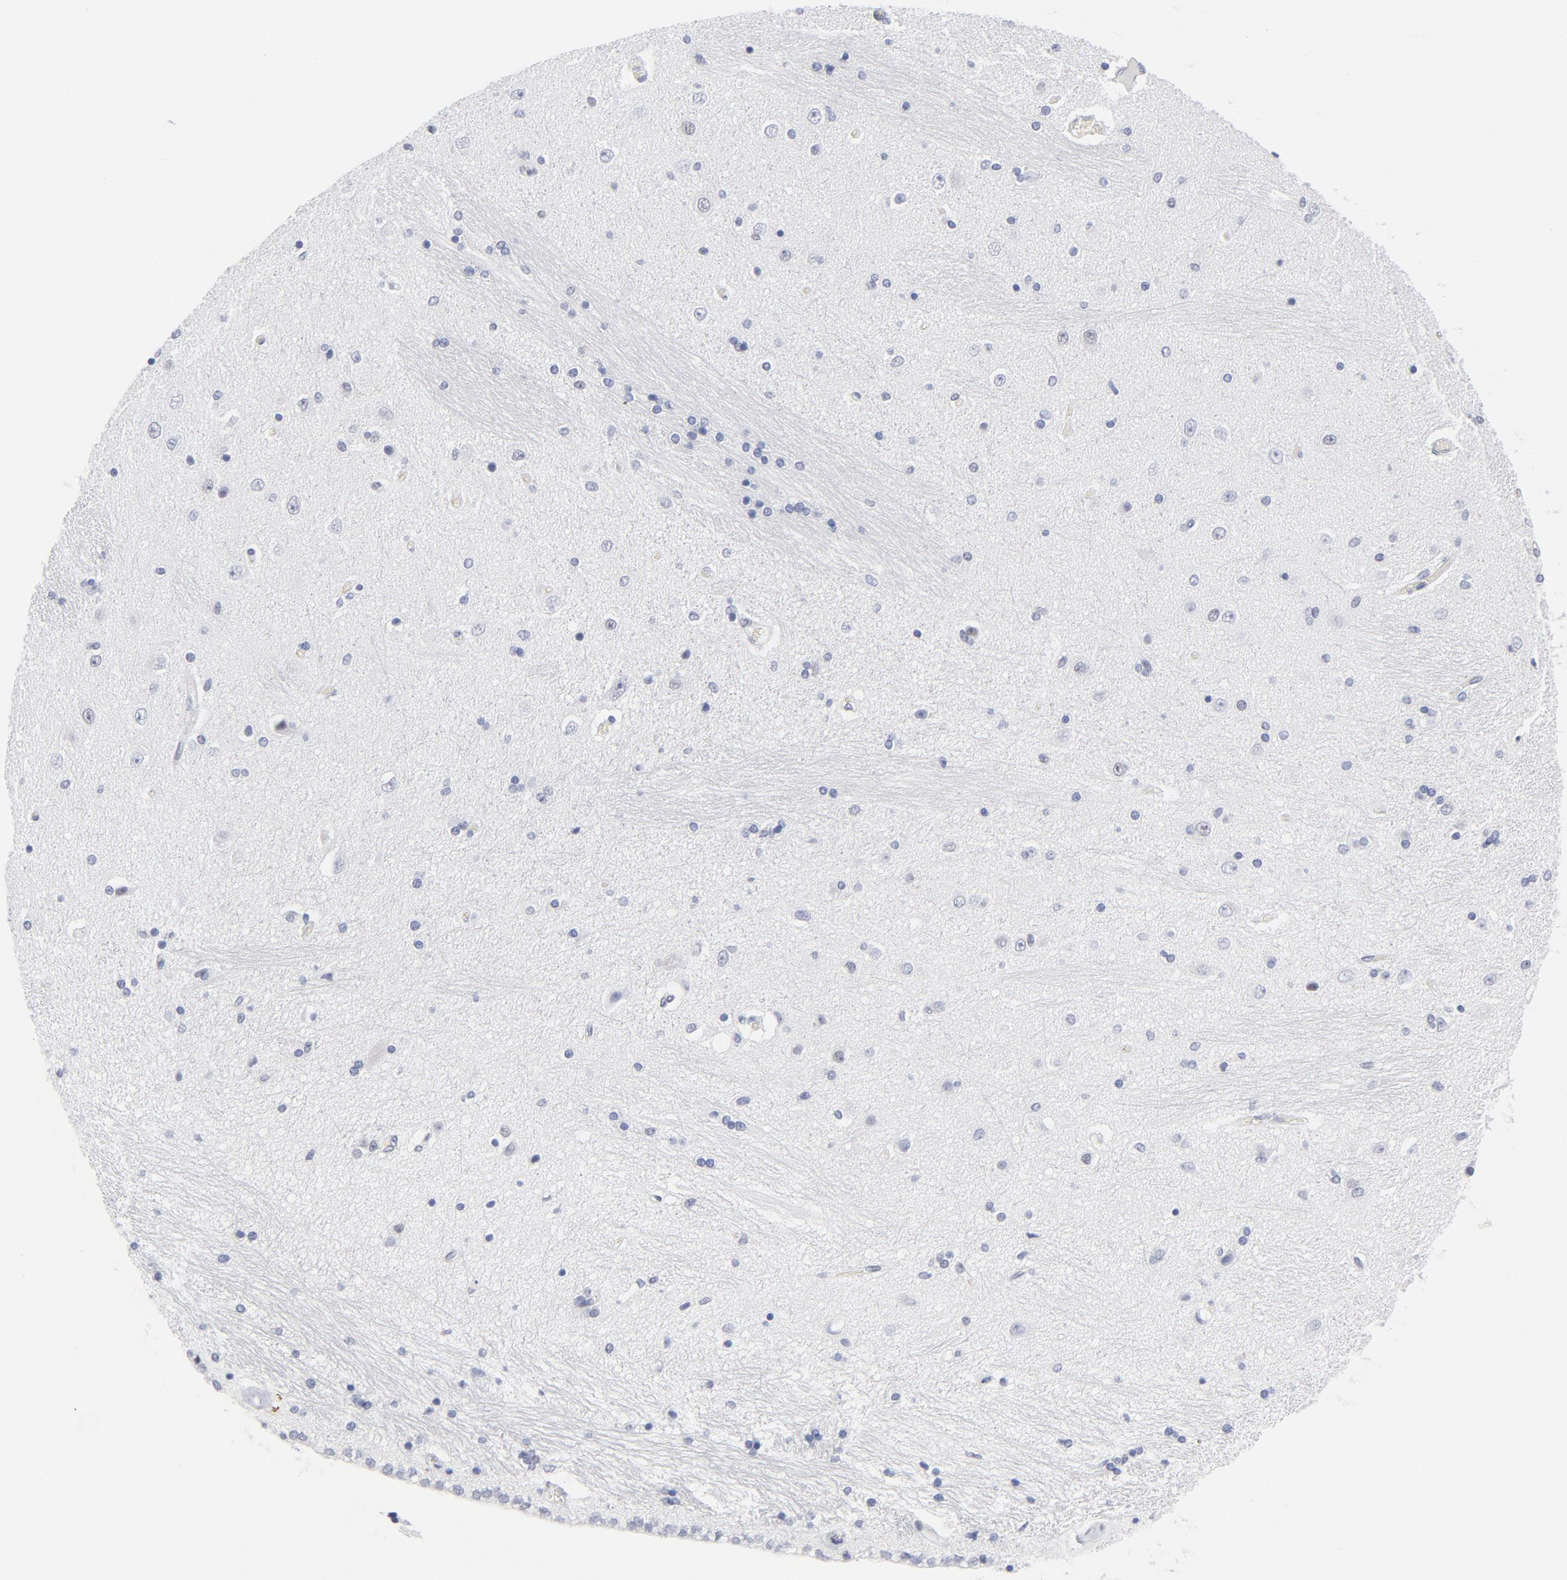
{"staining": {"intensity": "negative", "quantity": "none", "location": "none"}, "tissue": "hippocampus", "cell_type": "Glial cells", "image_type": "normal", "snomed": [{"axis": "morphology", "description": "Normal tissue, NOS"}, {"axis": "topography", "description": "Hippocampus"}], "caption": "Benign hippocampus was stained to show a protein in brown. There is no significant expression in glial cells.", "gene": "CD2", "patient": {"sex": "female", "age": 54}}